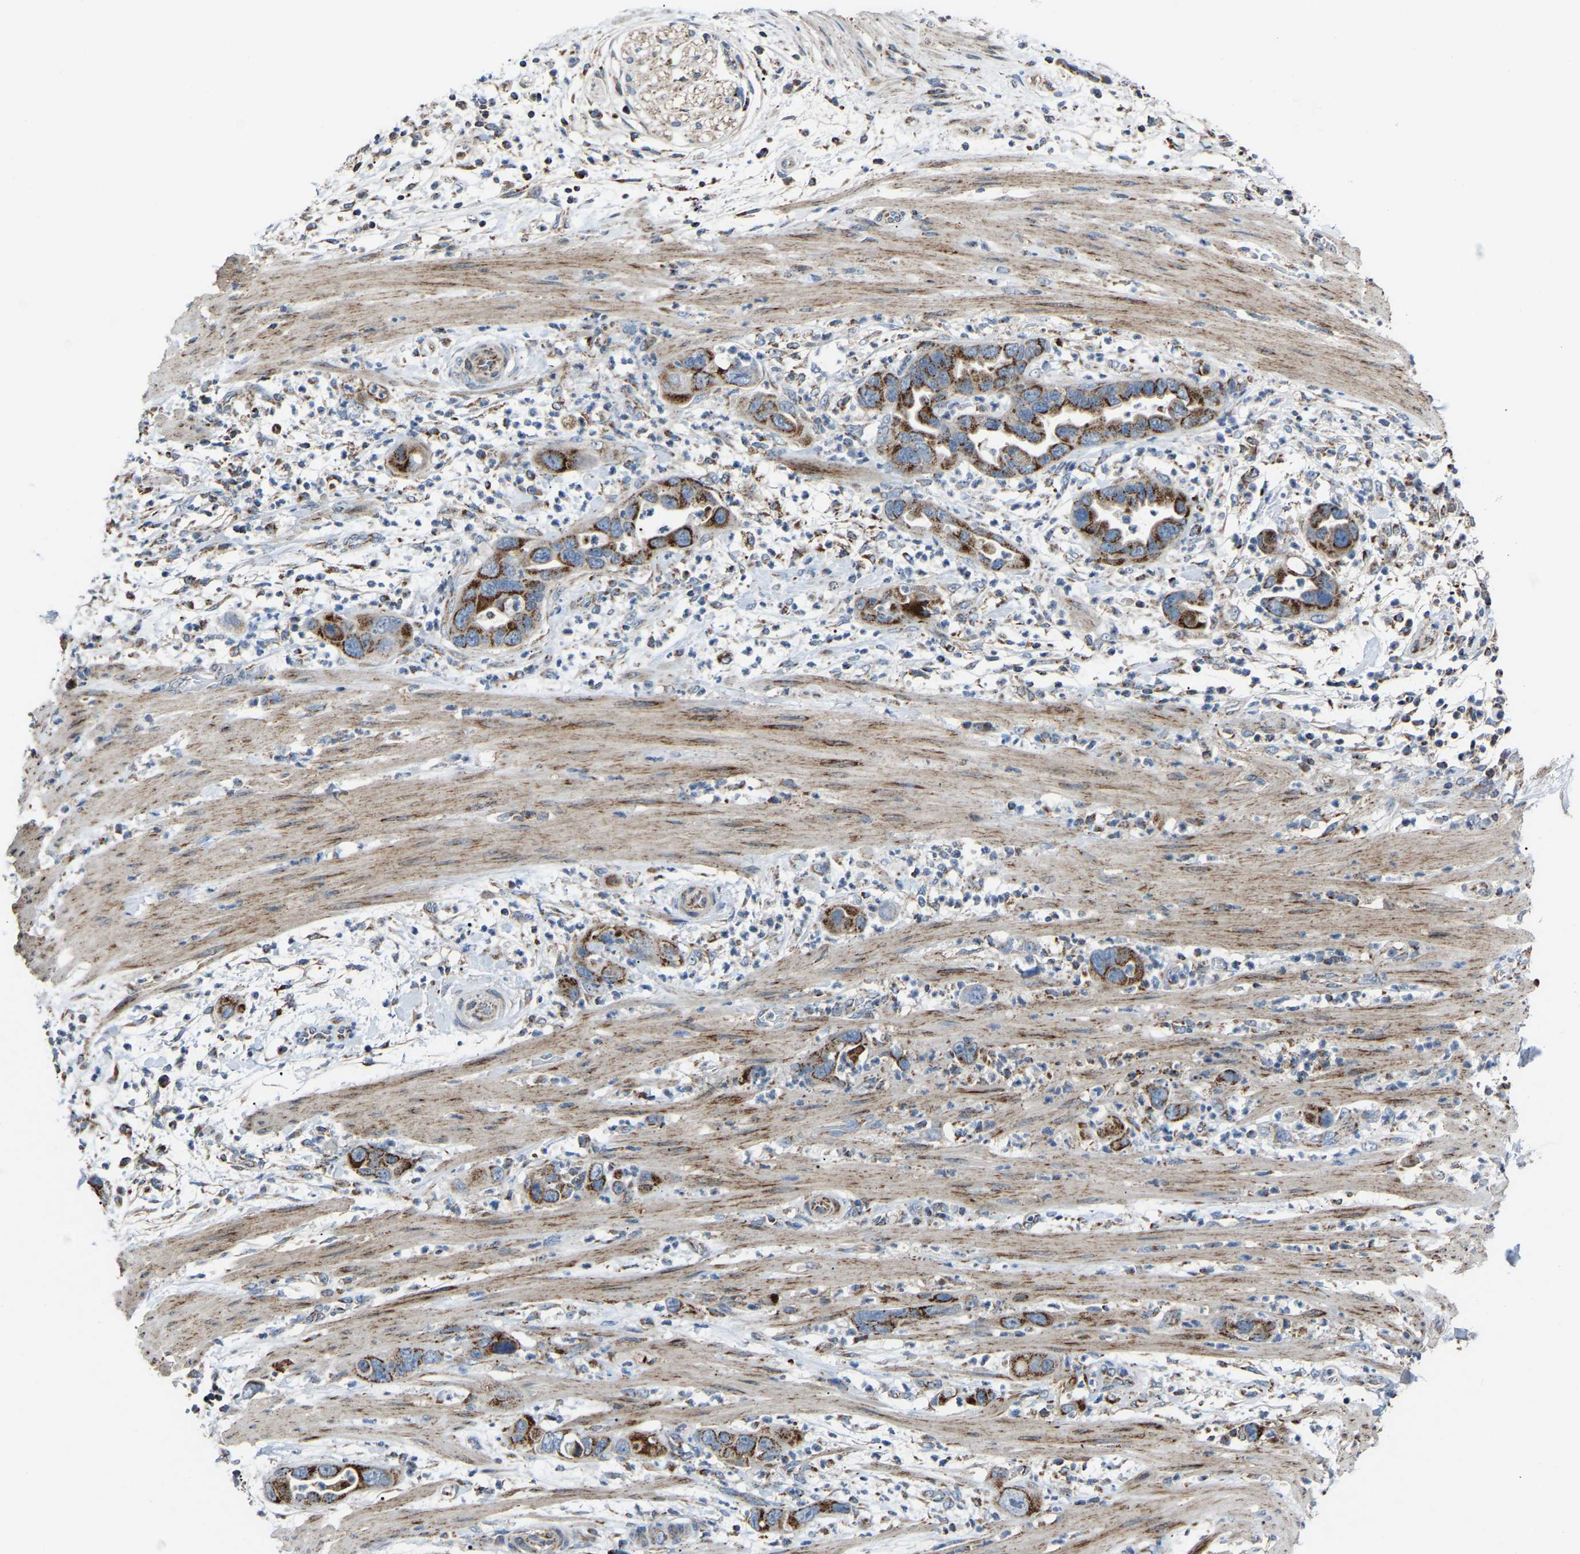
{"staining": {"intensity": "moderate", "quantity": ">75%", "location": "cytoplasmic/membranous"}, "tissue": "pancreatic cancer", "cell_type": "Tumor cells", "image_type": "cancer", "snomed": [{"axis": "morphology", "description": "Adenocarcinoma, NOS"}, {"axis": "topography", "description": "Pancreas"}], "caption": "This is a micrograph of immunohistochemistry (IHC) staining of adenocarcinoma (pancreatic), which shows moderate expression in the cytoplasmic/membranous of tumor cells.", "gene": "CANT1", "patient": {"sex": "female", "age": 71}}